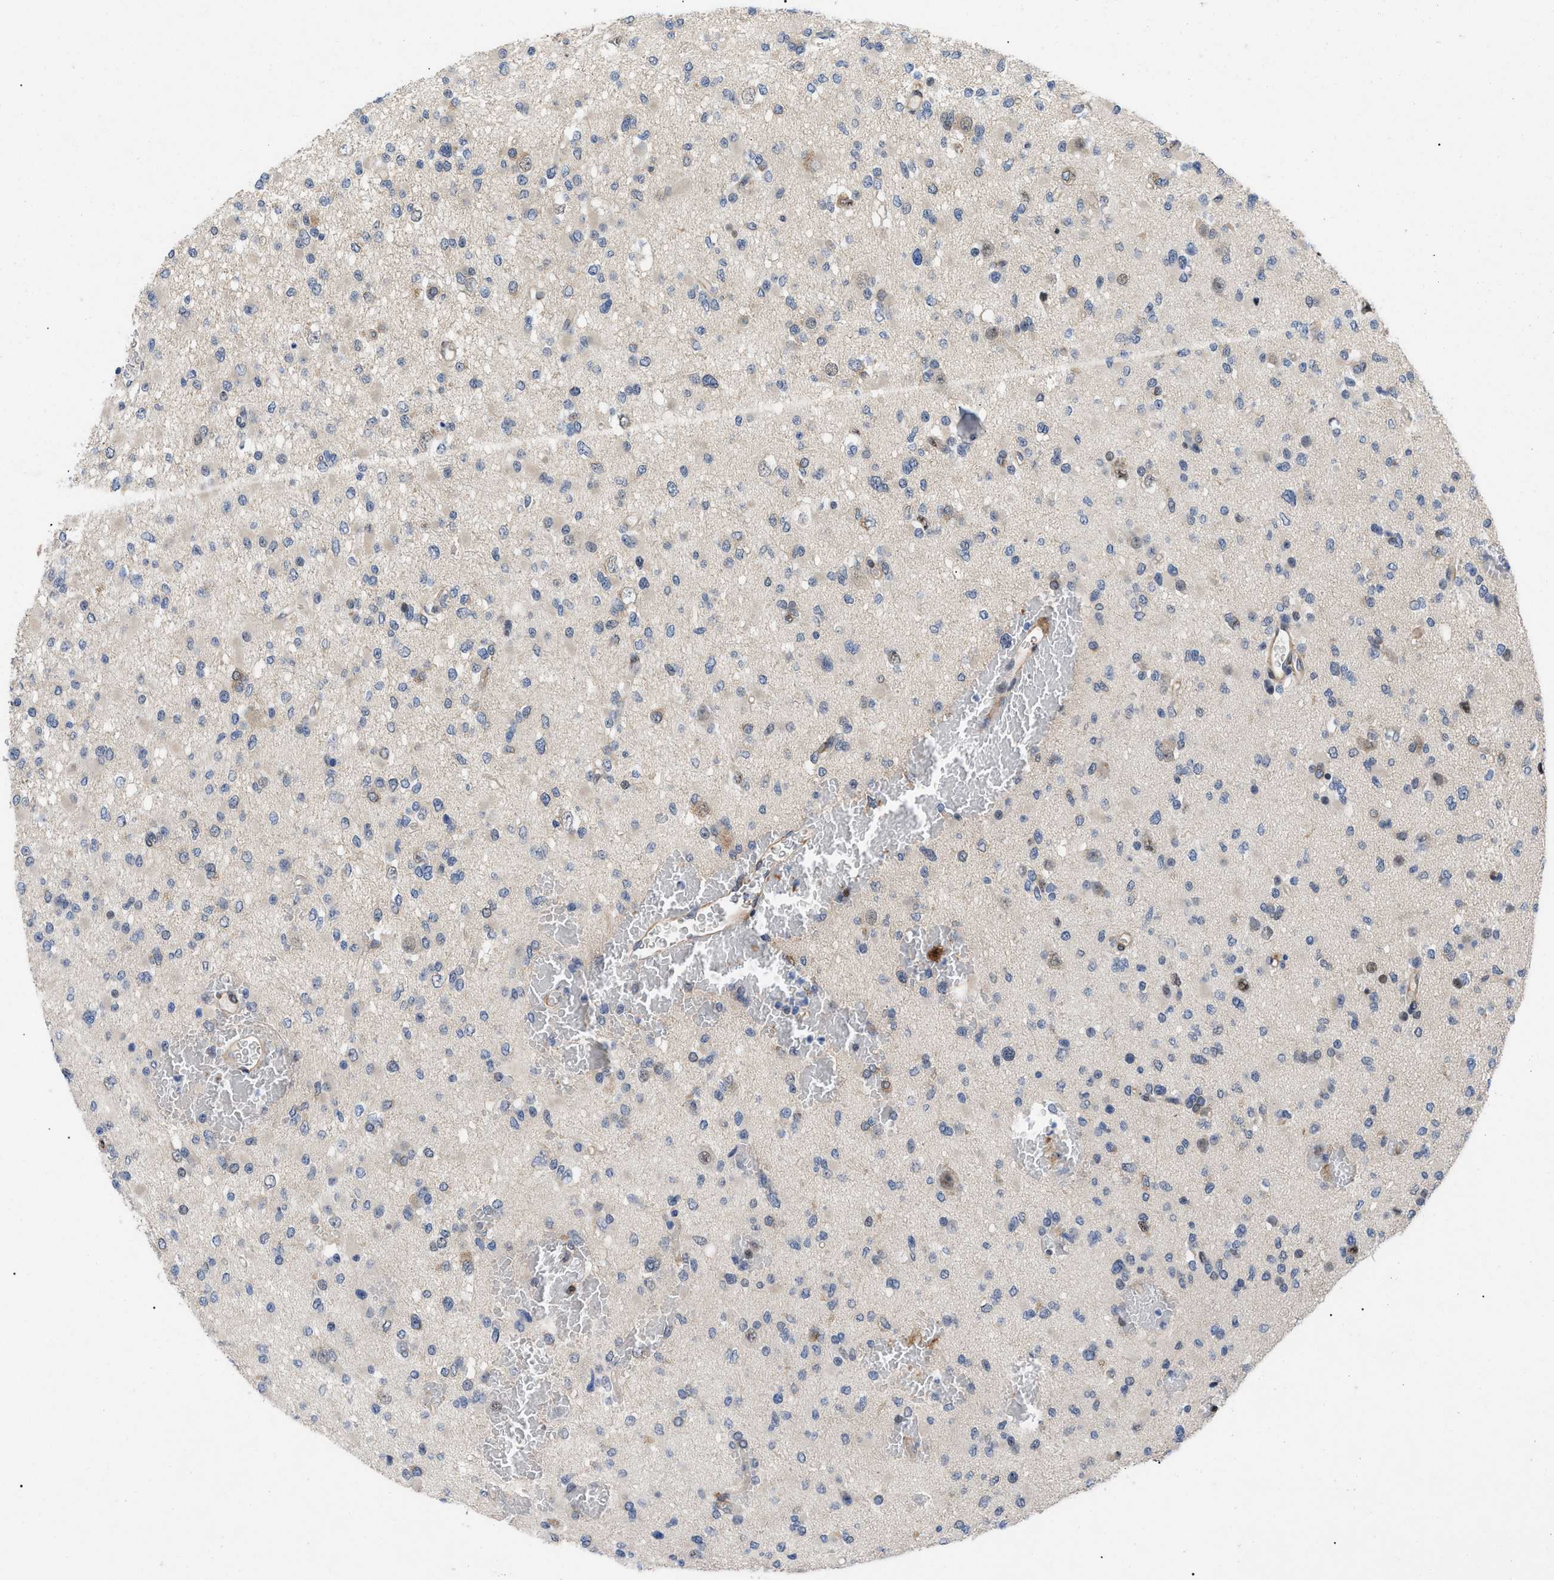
{"staining": {"intensity": "negative", "quantity": "none", "location": "none"}, "tissue": "glioma", "cell_type": "Tumor cells", "image_type": "cancer", "snomed": [{"axis": "morphology", "description": "Glioma, malignant, Low grade"}, {"axis": "topography", "description": "Brain"}], "caption": "A micrograph of glioma stained for a protein displays no brown staining in tumor cells.", "gene": "GARRE1", "patient": {"sex": "female", "age": 22}}